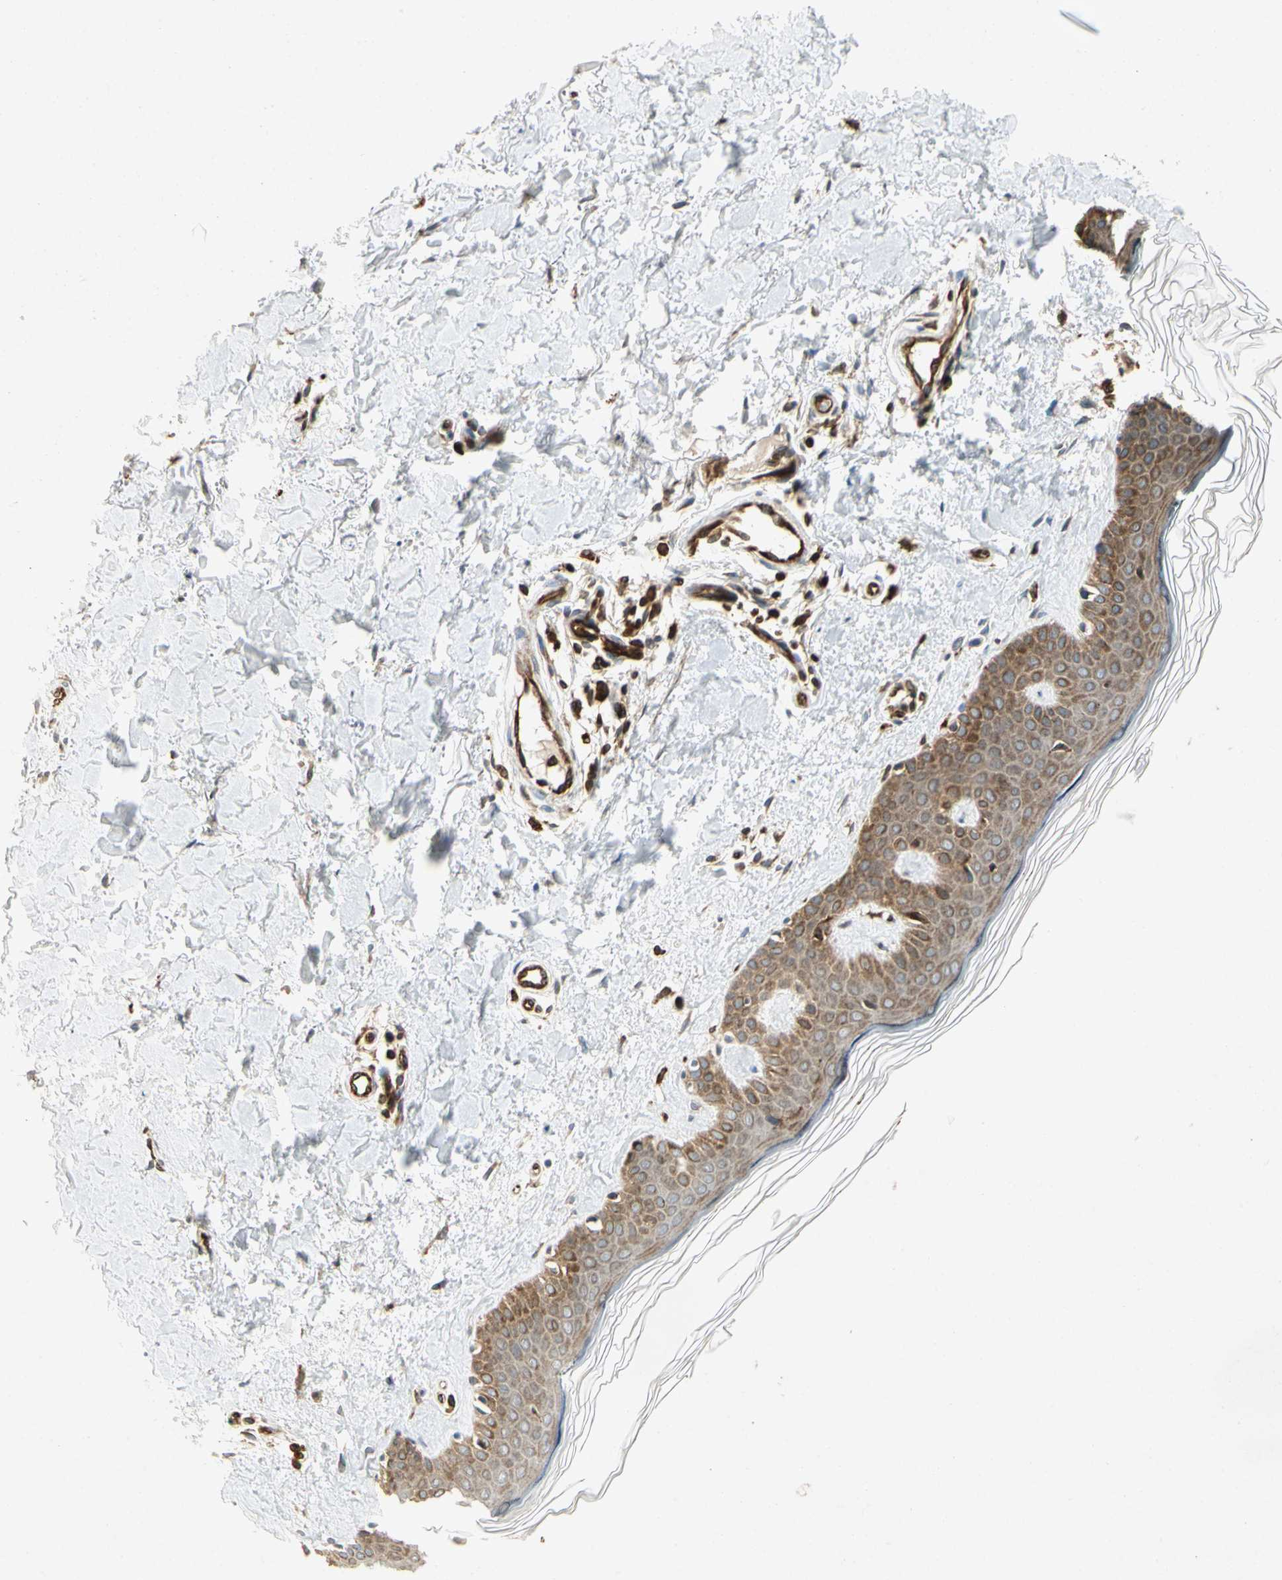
{"staining": {"intensity": "moderate", "quantity": ">75%", "location": "cytoplasmic/membranous"}, "tissue": "skin", "cell_type": "Fibroblasts", "image_type": "normal", "snomed": [{"axis": "morphology", "description": "Normal tissue, NOS"}, {"axis": "topography", "description": "Skin"}], "caption": "Immunohistochemical staining of benign human skin displays >75% levels of moderate cytoplasmic/membranous protein positivity in approximately >75% of fibroblasts. The protein is stained brown, and the nuclei are stained in blue (DAB IHC with brightfield microscopy, high magnification).", "gene": "TAPBP", "patient": {"sex": "male", "age": 67}}